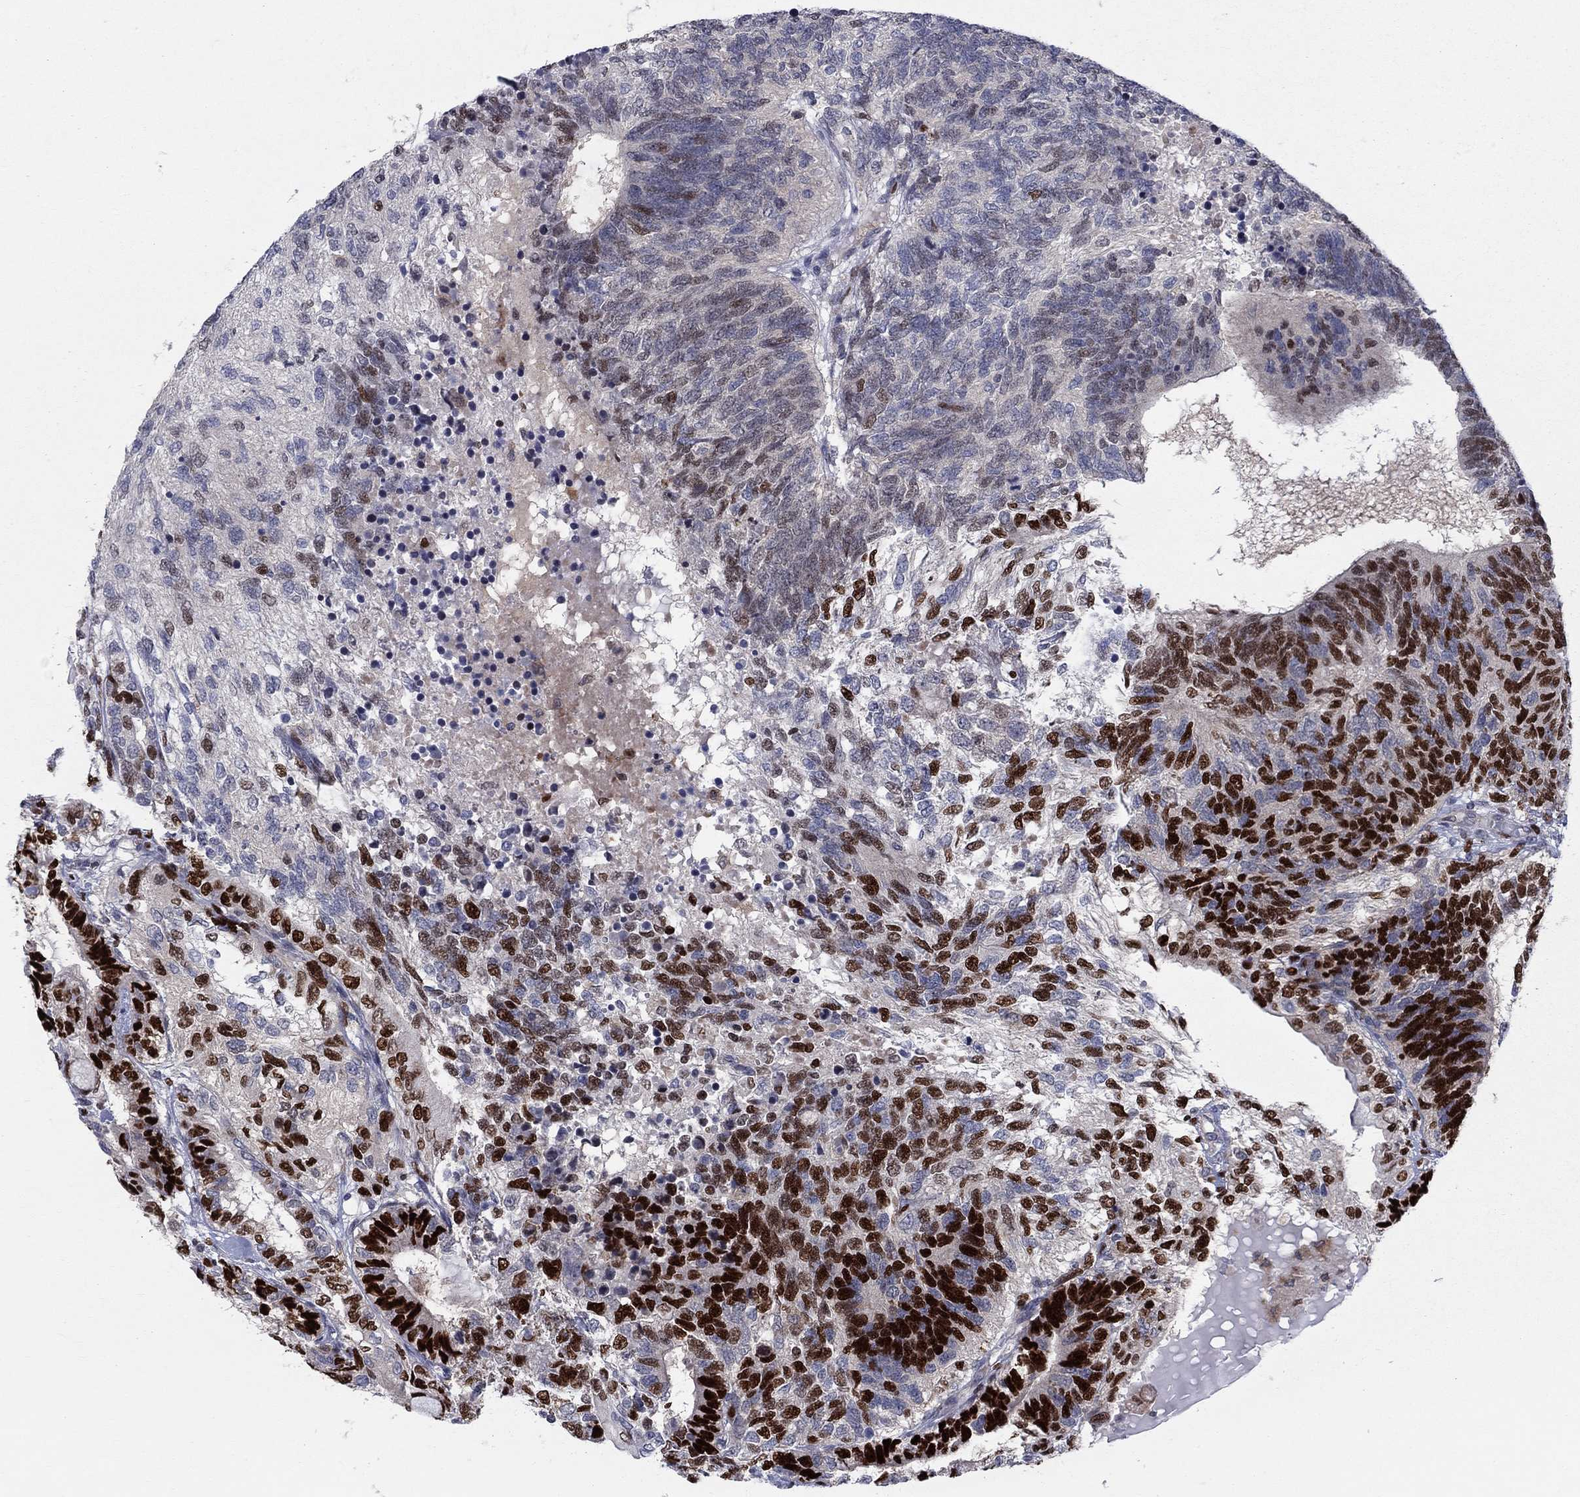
{"staining": {"intensity": "strong", "quantity": "<25%", "location": "nuclear"}, "tissue": "testis cancer", "cell_type": "Tumor cells", "image_type": "cancer", "snomed": [{"axis": "morphology", "description": "Seminoma, NOS"}, {"axis": "morphology", "description": "Carcinoma, Embryonal, NOS"}, {"axis": "topography", "description": "Testis"}], "caption": "About <25% of tumor cells in human testis cancer display strong nuclear protein staining as visualized by brown immunohistochemical staining.", "gene": "ZNHIT3", "patient": {"sex": "male", "age": 41}}